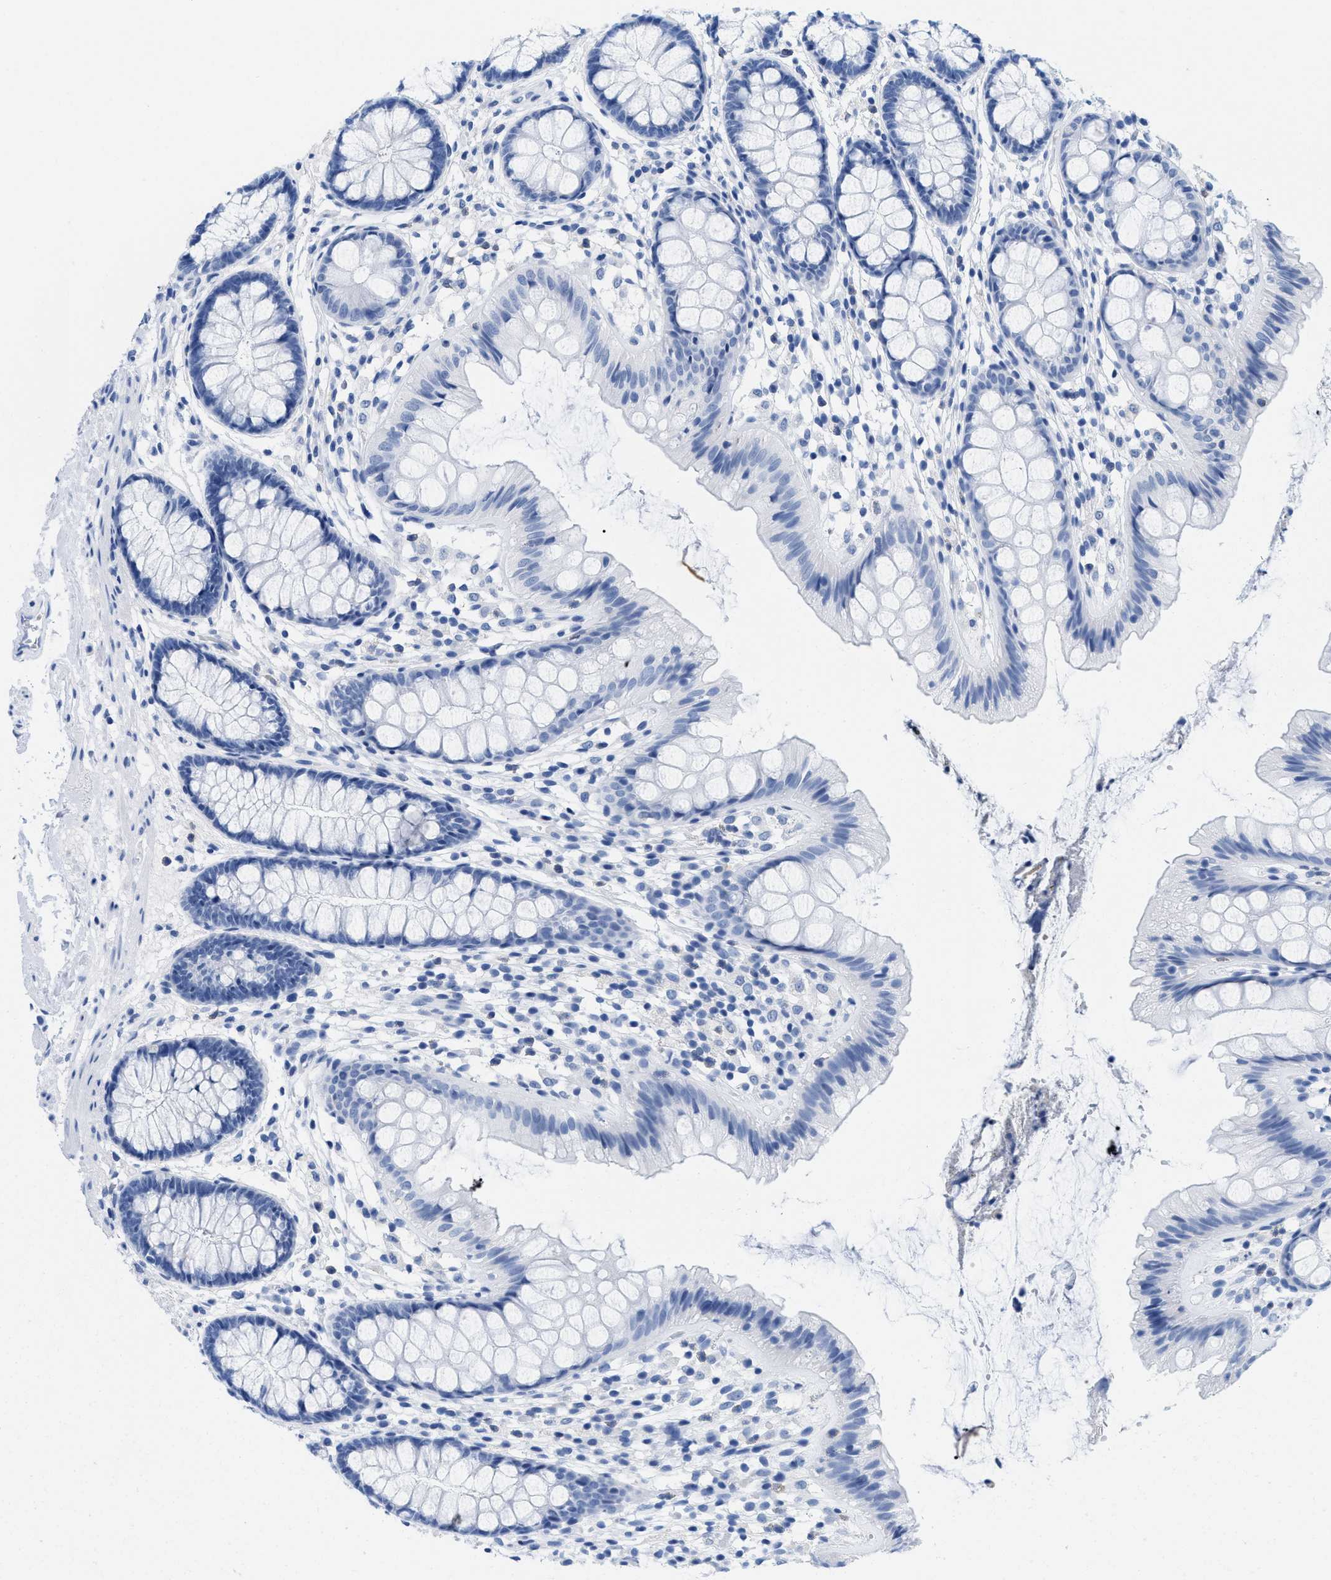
{"staining": {"intensity": "negative", "quantity": "none", "location": "none"}, "tissue": "colon", "cell_type": "Endothelial cells", "image_type": "normal", "snomed": [{"axis": "morphology", "description": "Normal tissue, NOS"}, {"axis": "topography", "description": "Colon"}], "caption": "Immunohistochemistry (IHC) histopathology image of benign human colon stained for a protein (brown), which shows no positivity in endothelial cells.", "gene": "CR1", "patient": {"sex": "female", "age": 56}}